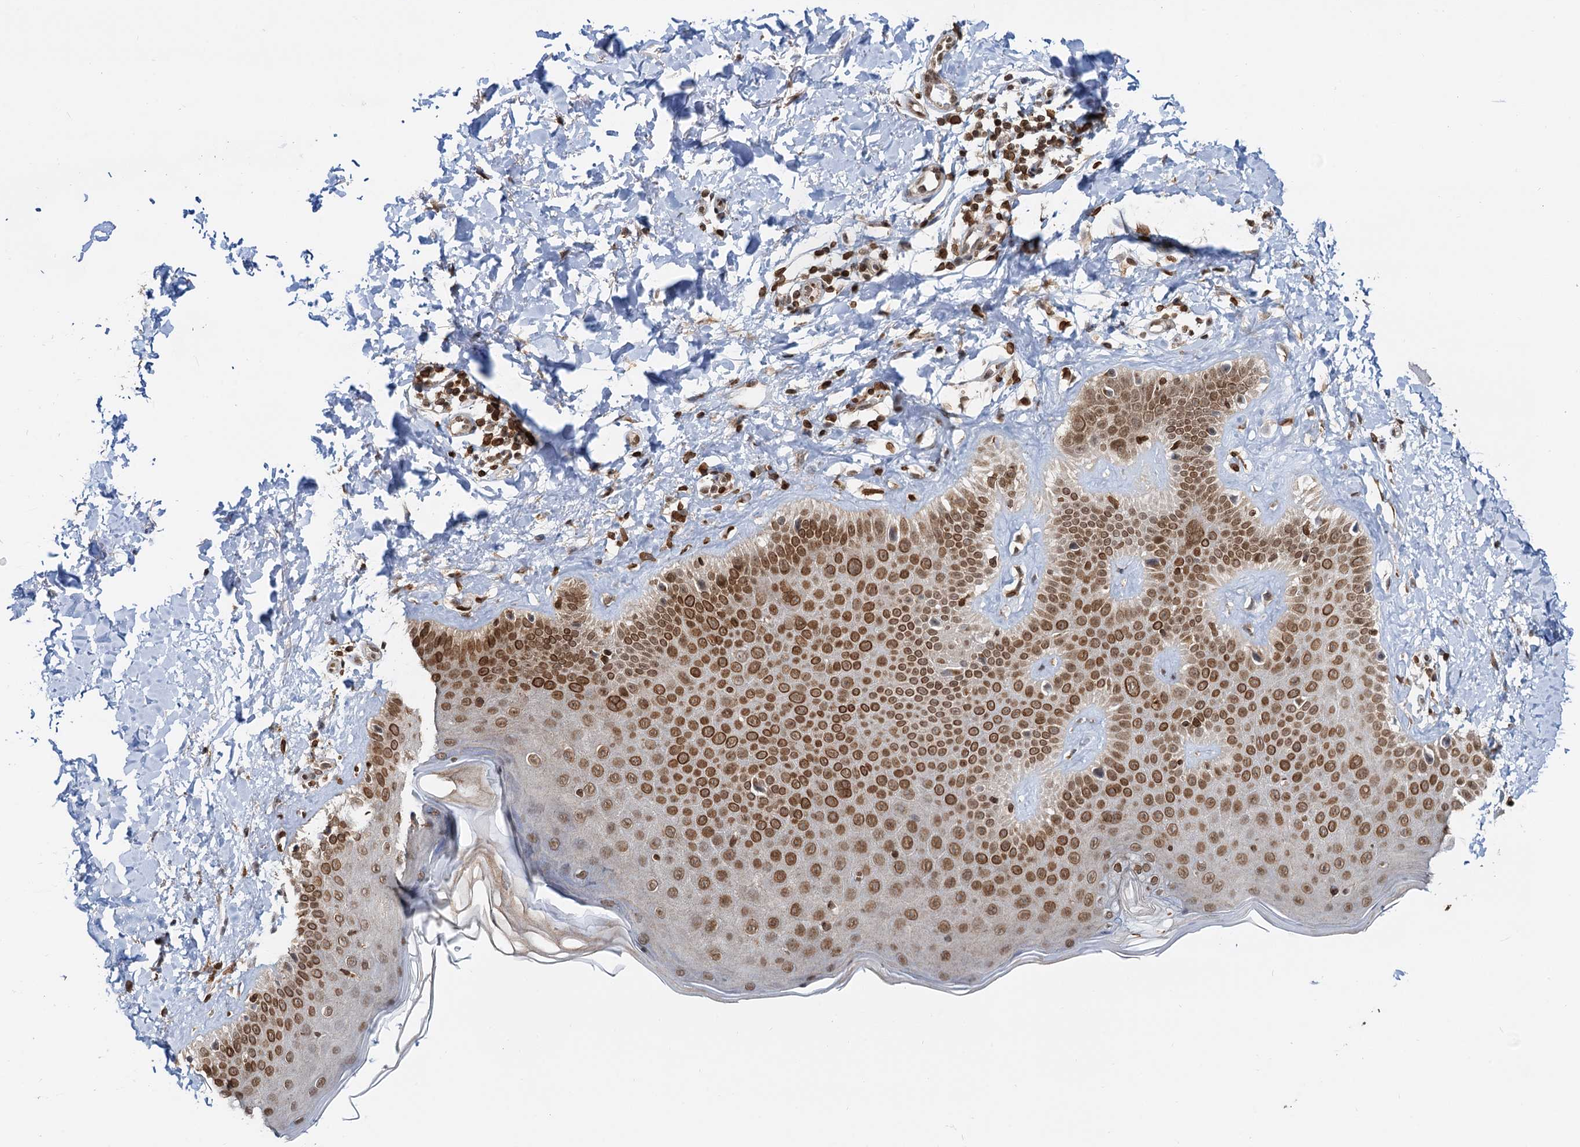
{"staining": {"intensity": "strong", "quantity": ">75%", "location": "cytoplasmic/membranous,nuclear"}, "tissue": "skin", "cell_type": "Fibroblasts", "image_type": "normal", "snomed": [{"axis": "morphology", "description": "Normal tissue, NOS"}, {"axis": "topography", "description": "Skin"}], "caption": "Immunohistochemistry (IHC) of unremarkable skin shows high levels of strong cytoplasmic/membranous,nuclear expression in approximately >75% of fibroblasts. (DAB (3,3'-diaminobenzidine) IHC, brown staining for protein, blue staining for nuclei).", "gene": "ZC3H13", "patient": {"sex": "male", "age": 52}}